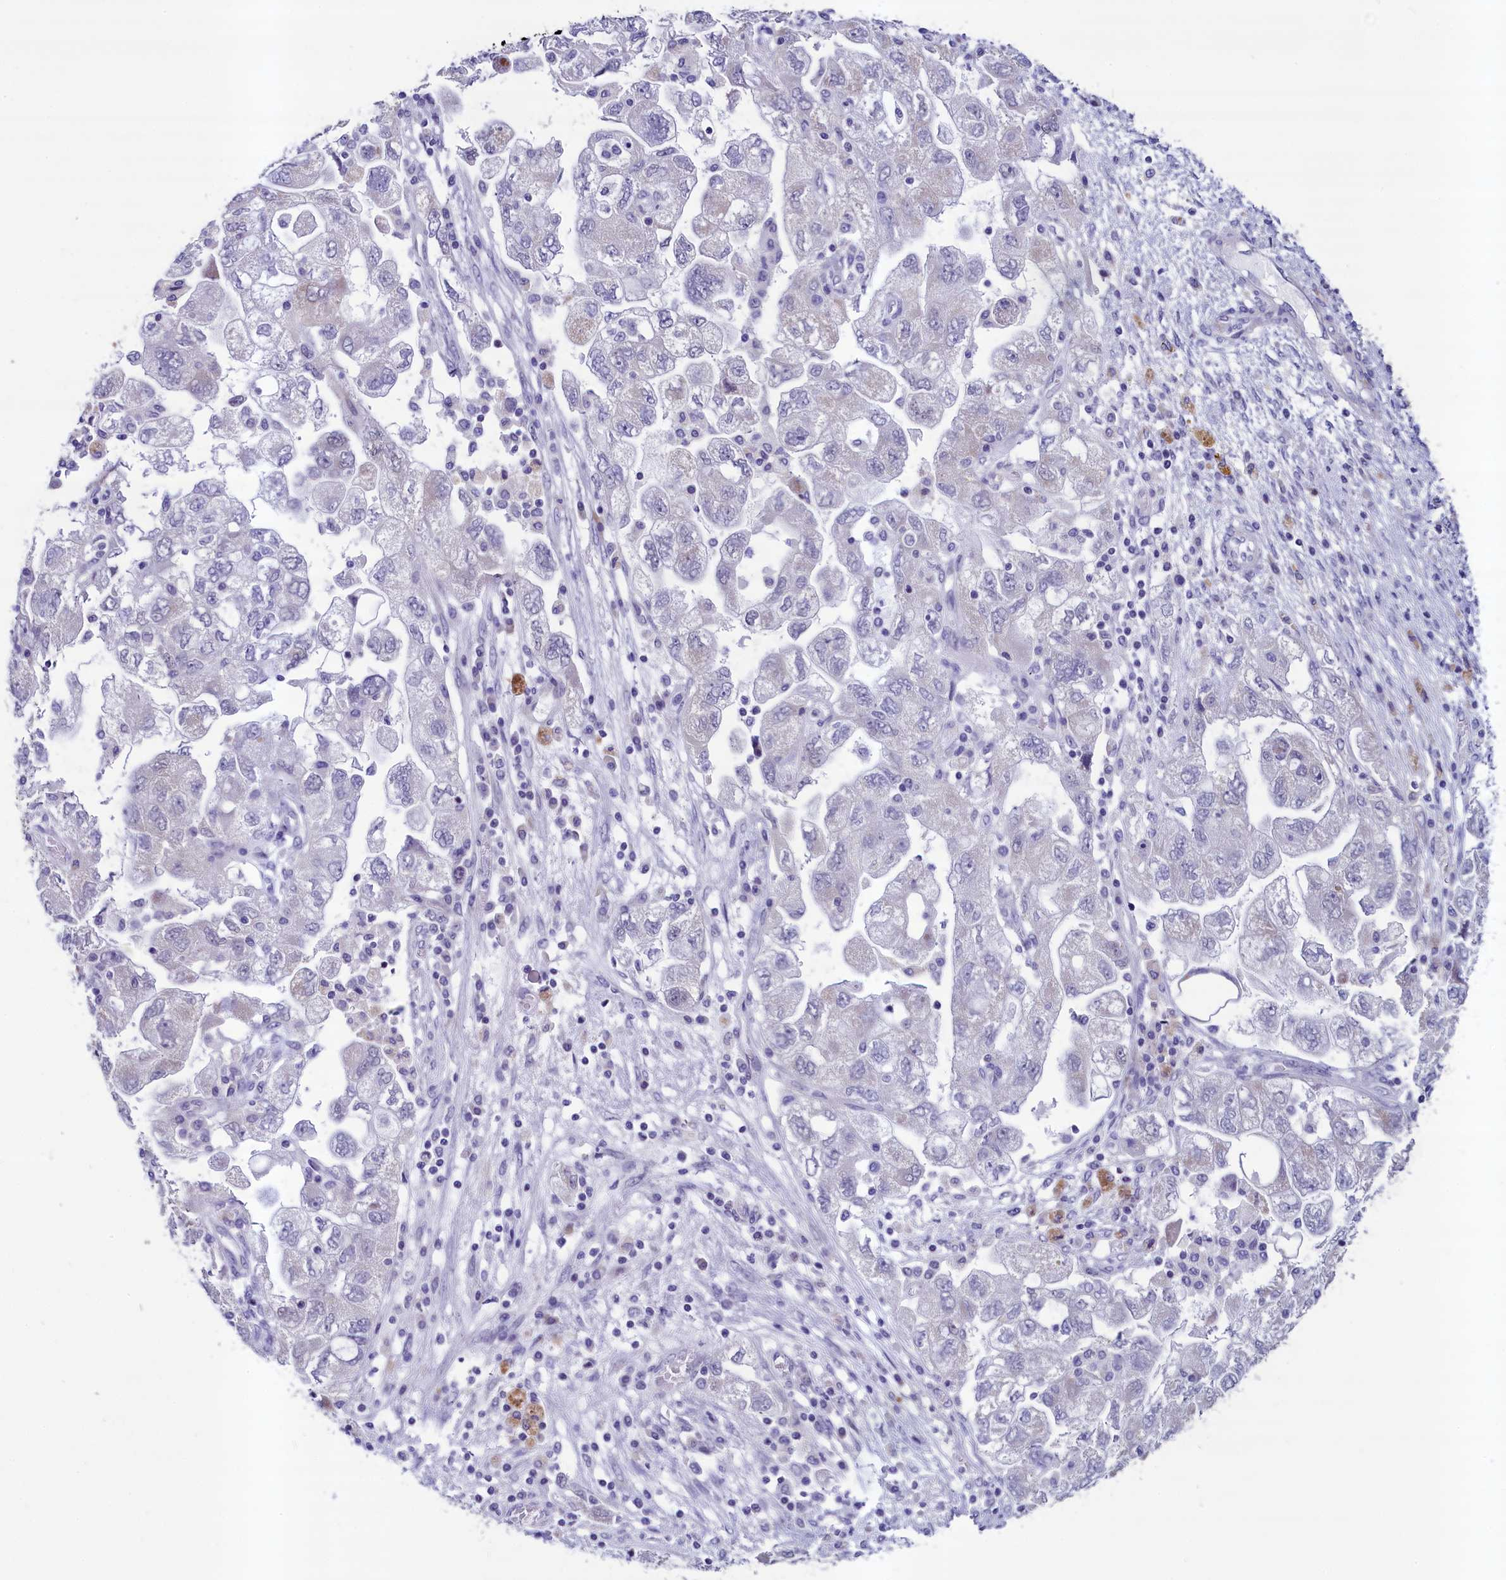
{"staining": {"intensity": "negative", "quantity": "none", "location": "none"}, "tissue": "ovarian cancer", "cell_type": "Tumor cells", "image_type": "cancer", "snomed": [{"axis": "morphology", "description": "Carcinoma, NOS"}, {"axis": "morphology", "description": "Cystadenocarcinoma, serous, NOS"}, {"axis": "topography", "description": "Ovary"}], "caption": "A photomicrograph of ovarian cancer stained for a protein reveals no brown staining in tumor cells. (Stains: DAB immunohistochemistry with hematoxylin counter stain, Microscopy: brightfield microscopy at high magnification).", "gene": "SCD5", "patient": {"sex": "female", "age": 69}}